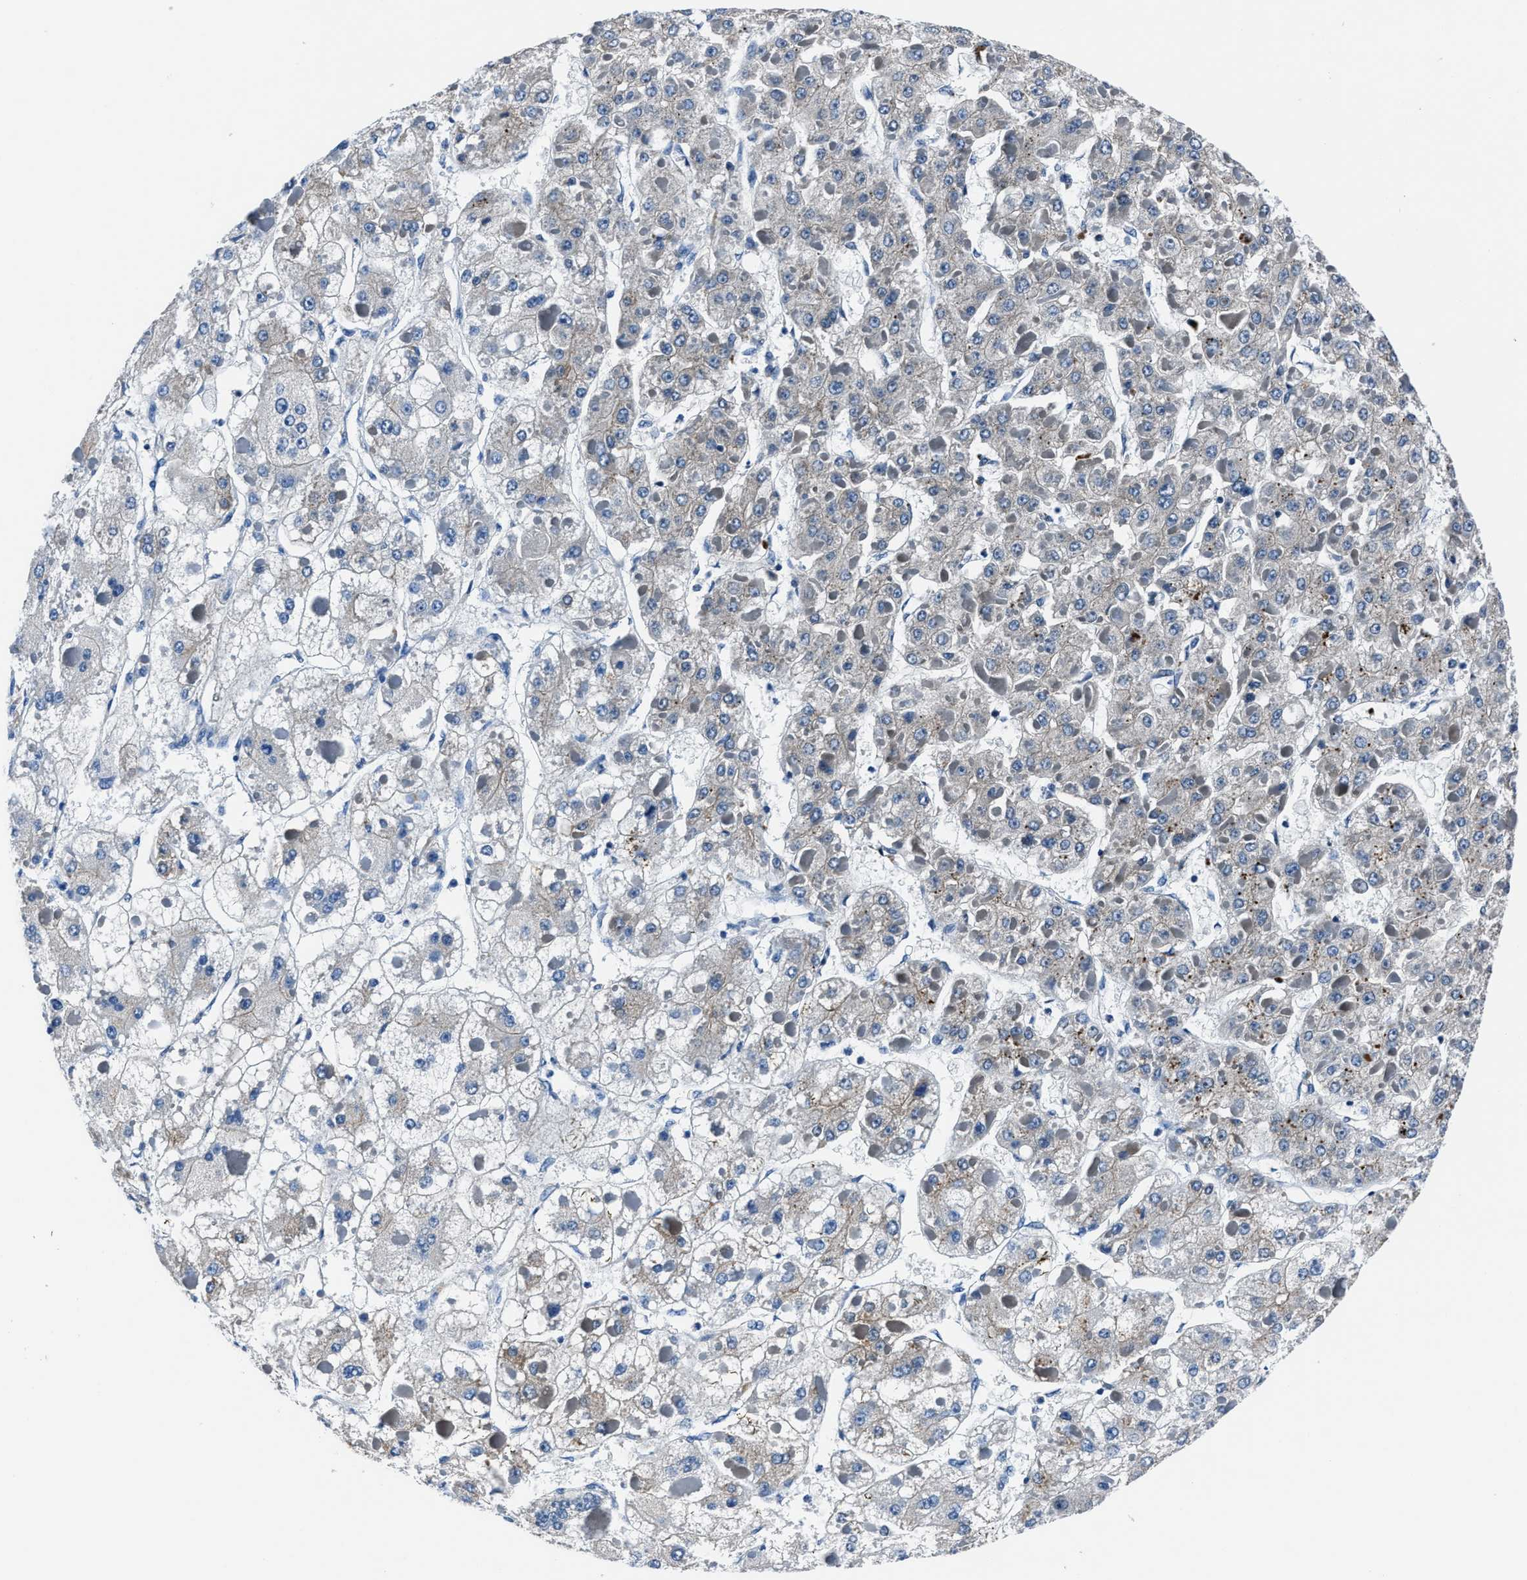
{"staining": {"intensity": "weak", "quantity": "<25%", "location": "cytoplasmic/membranous"}, "tissue": "liver cancer", "cell_type": "Tumor cells", "image_type": "cancer", "snomed": [{"axis": "morphology", "description": "Carcinoma, Hepatocellular, NOS"}, {"axis": "topography", "description": "Liver"}], "caption": "Hepatocellular carcinoma (liver) was stained to show a protein in brown. There is no significant expression in tumor cells.", "gene": "LMO7", "patient": {"sex": "female", "age": 73}}